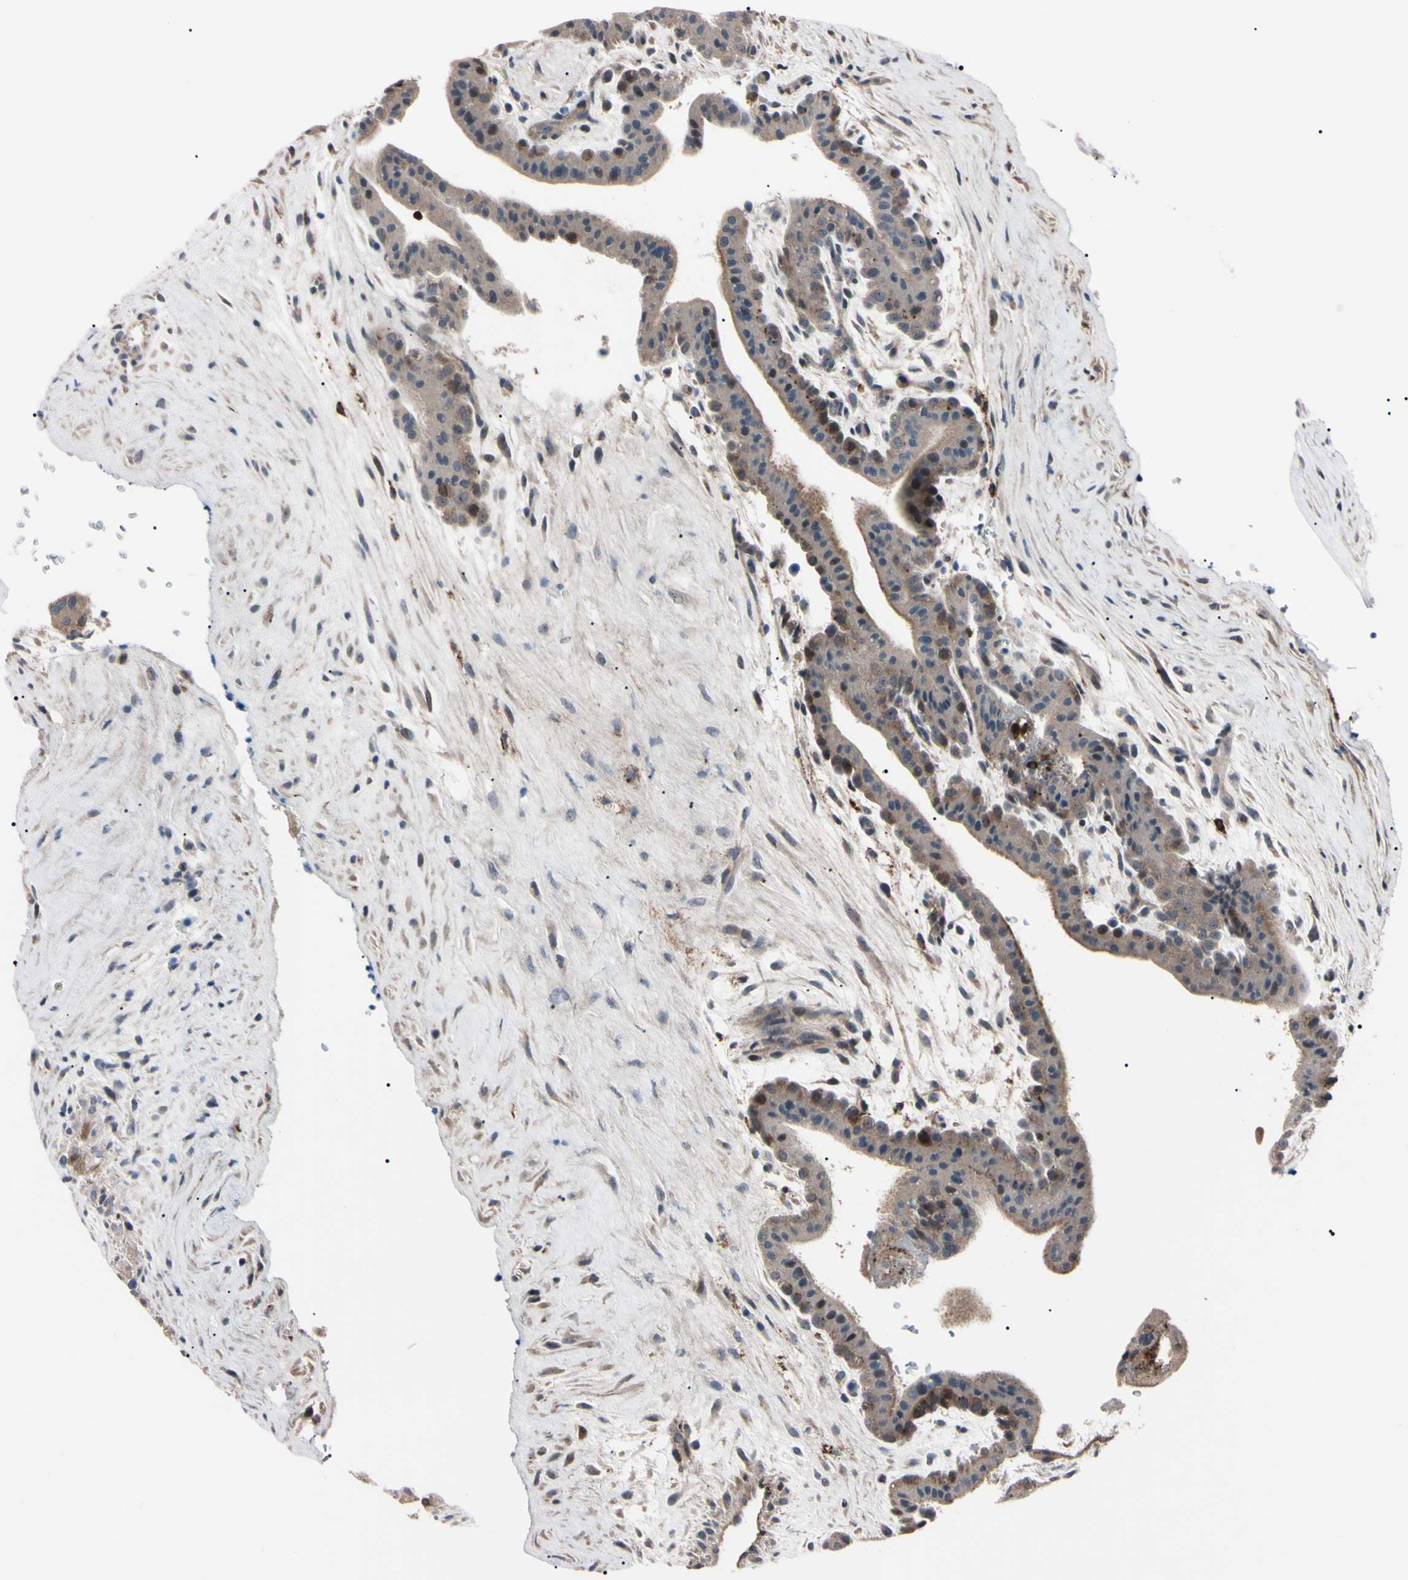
{"staining": {"intensity": "strong", "quantity": "<25%", "location": "cytoplasmic/membranous,nuclear"}, "tissue": "placenta", "cell_type": "Trophoblastic cells", "image_type": "normal", "snomed": [{"axis": "morphology", "description": "Normal tissue, NOS"}, {"axis": "topography", "description": "Placenta"}], "caption": "DAB immunohistochemical staining of unremarkable placenta exhibits strong cytoplasmic/membranous,nuclear protein expression in approximately <25% of trophoblastic cells. (DAB (3,3'-diaminobenzidine) IHC with brightfield microscopy, high magnification).", "gene": "TRAF5", "patient": {"sex": "female", "age": 35}}